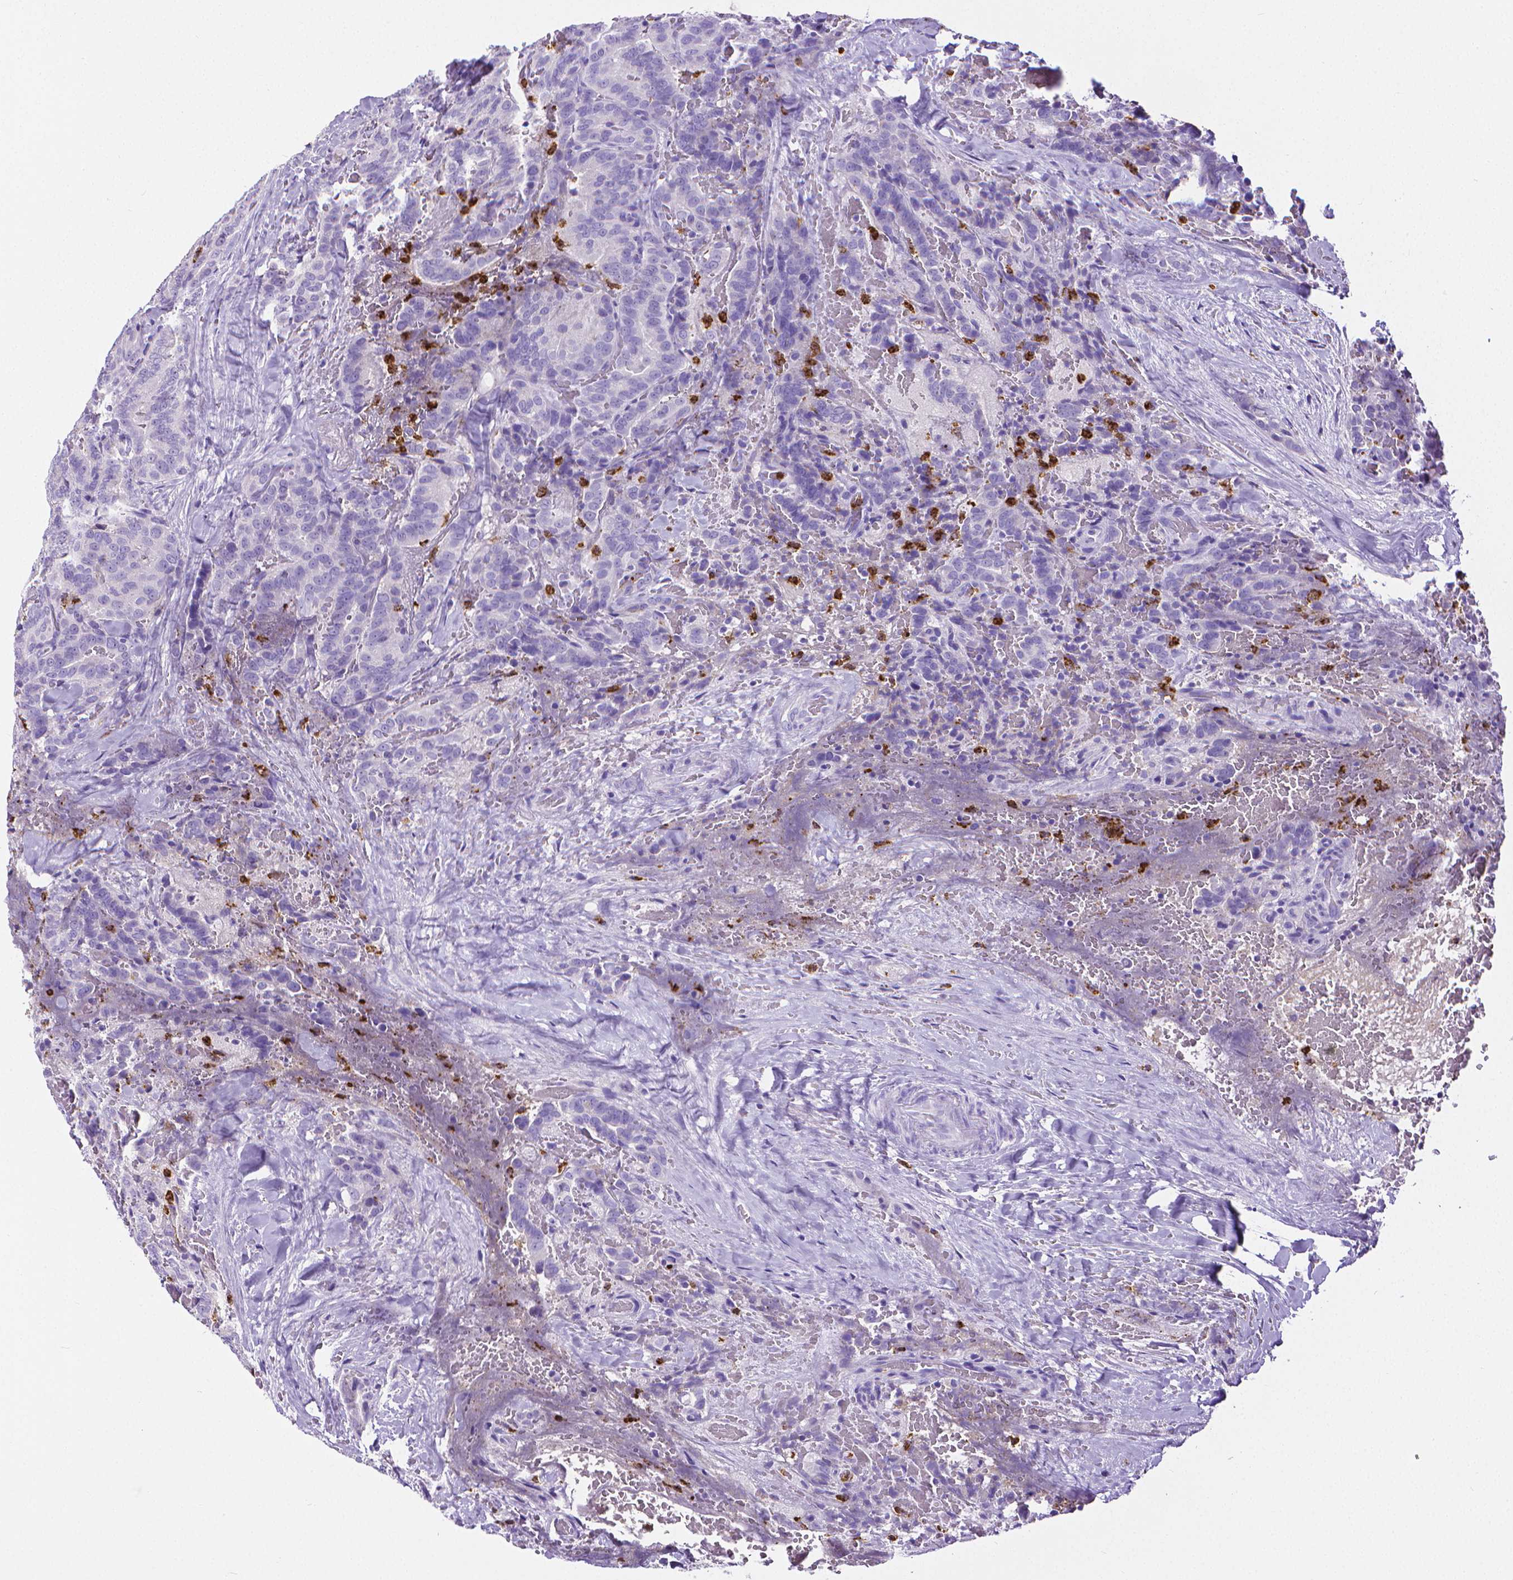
{"staining": {"intensity": "negative", "quantity": "none", "location": "none"}, "tissue": "thyroid cancer", "cell_type": "Tumor cells", "image_type": "cancer", "snomed": [{"axis": "morphology", "description": "Papillary adenocarcinoma, NOS"}, {"axis": "topography", "description": "Thyroid gland"}], "caption": "IHC photomicrograph of neoplastic tissue: human thyroid cancer (papillary adenocarcinoma) stained with DAB (3,3'-diaminobenzidine) displays no significant protein staining in tumor cells. (DAB (3,3'-diaminobenzidine) IHC with hematoxylin counter stain).", "gene": "MMP9", "patient": {"sex": "male", "age": 61}}